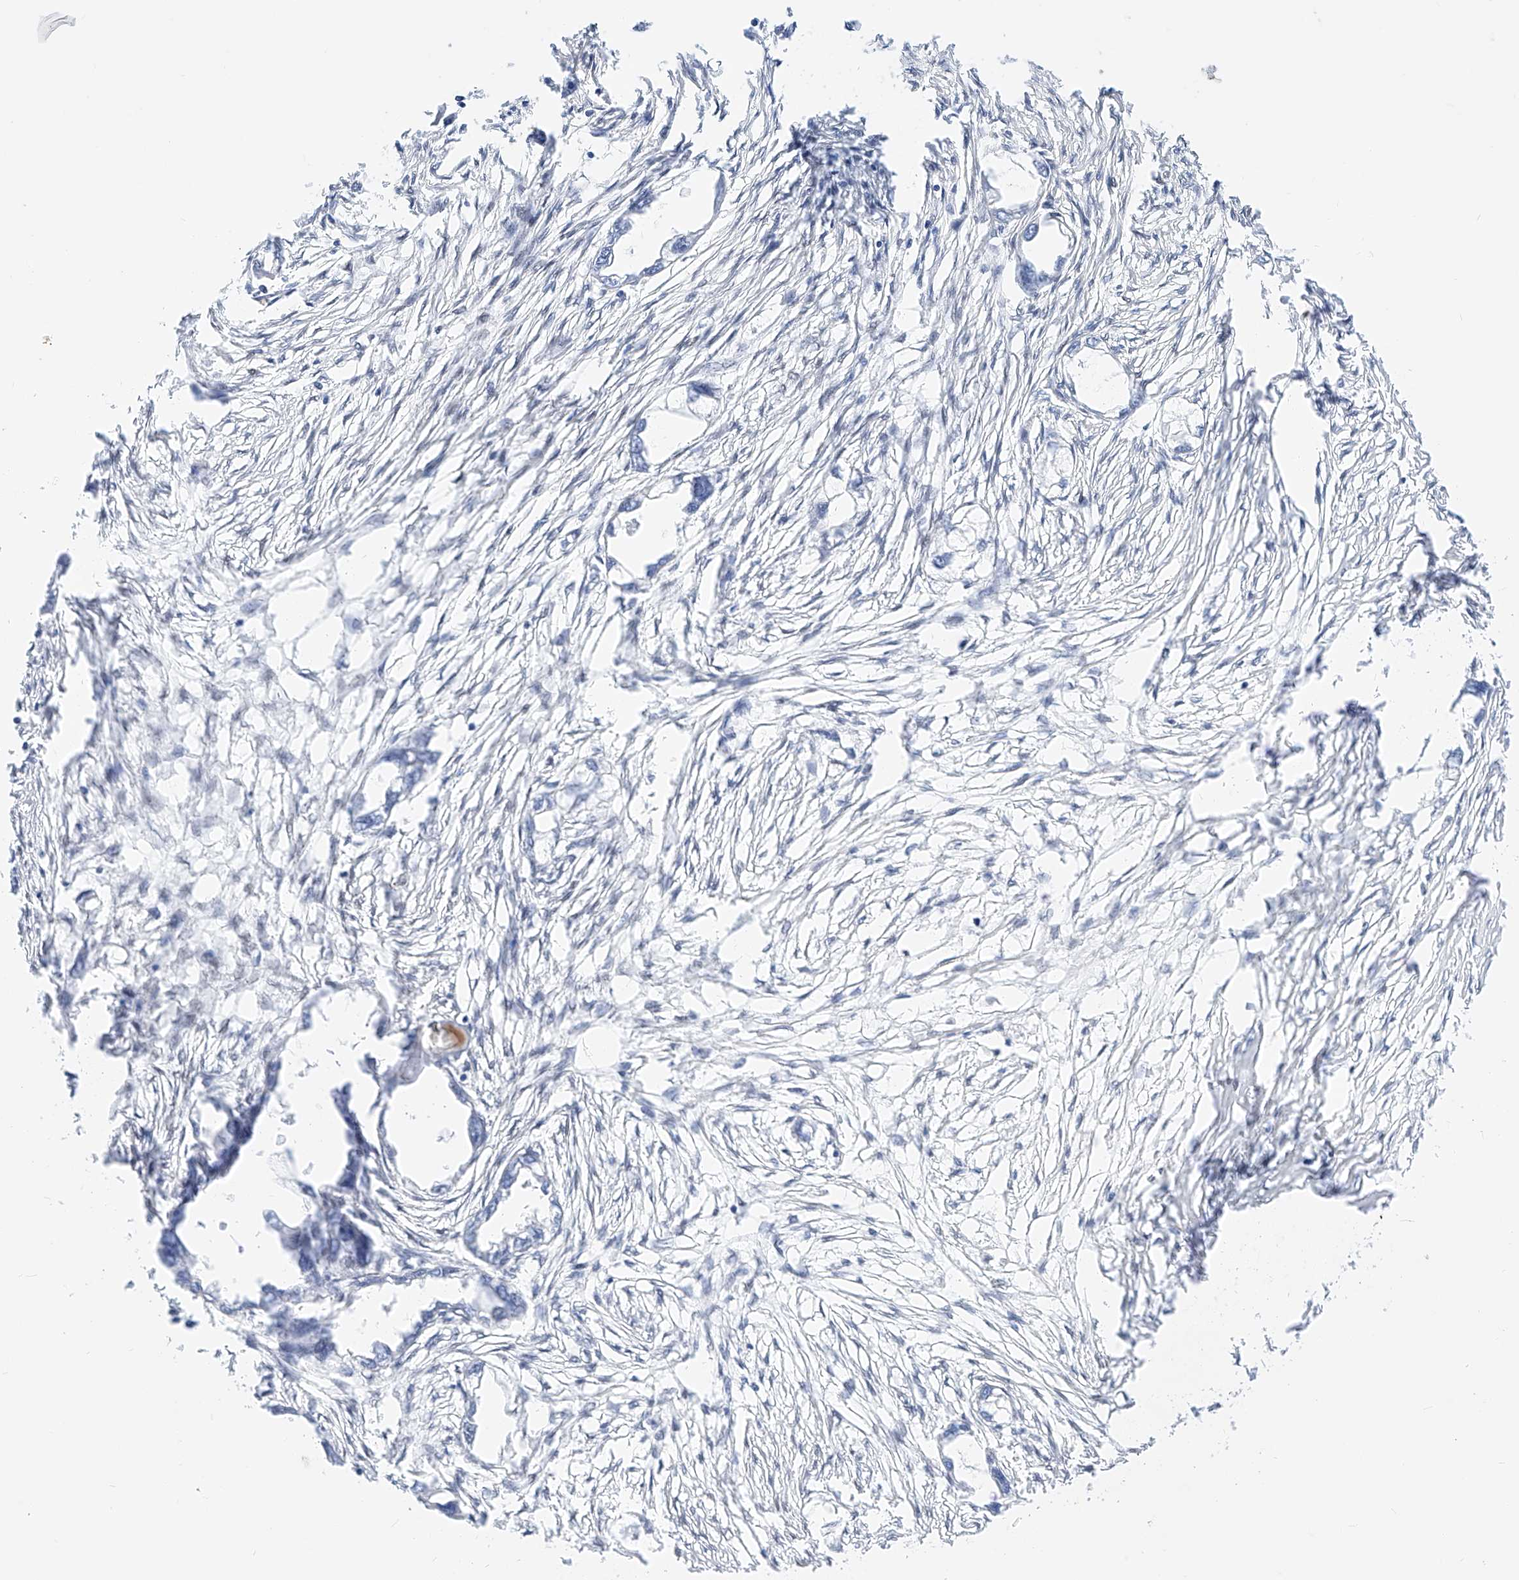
{"staining": {"intensity": "negative", "quantity": "none", "location": "none"}, "tissue": "endometrial cancer", "cell_type": "Tumor cells", "image_type": "cancer", "snomed": [{"axis": "morphology", "description": "Adenocarcinoma, NOS"}, {"axis": "morphology", "description": "Adenocarcinoma, metastatic, NOS"}, {"axis": "topography", "description": "Adipose tissue"}, {"axis": "topography", "description": "Endometrium"}], "caption": "A high-resolution image shows immunohistochemistry staining of endometrial cancer, which exhibits no significant positivity in tumor cells.", "gene": "KCNJ1", "patient": {"sex": "female", "age": 67}}